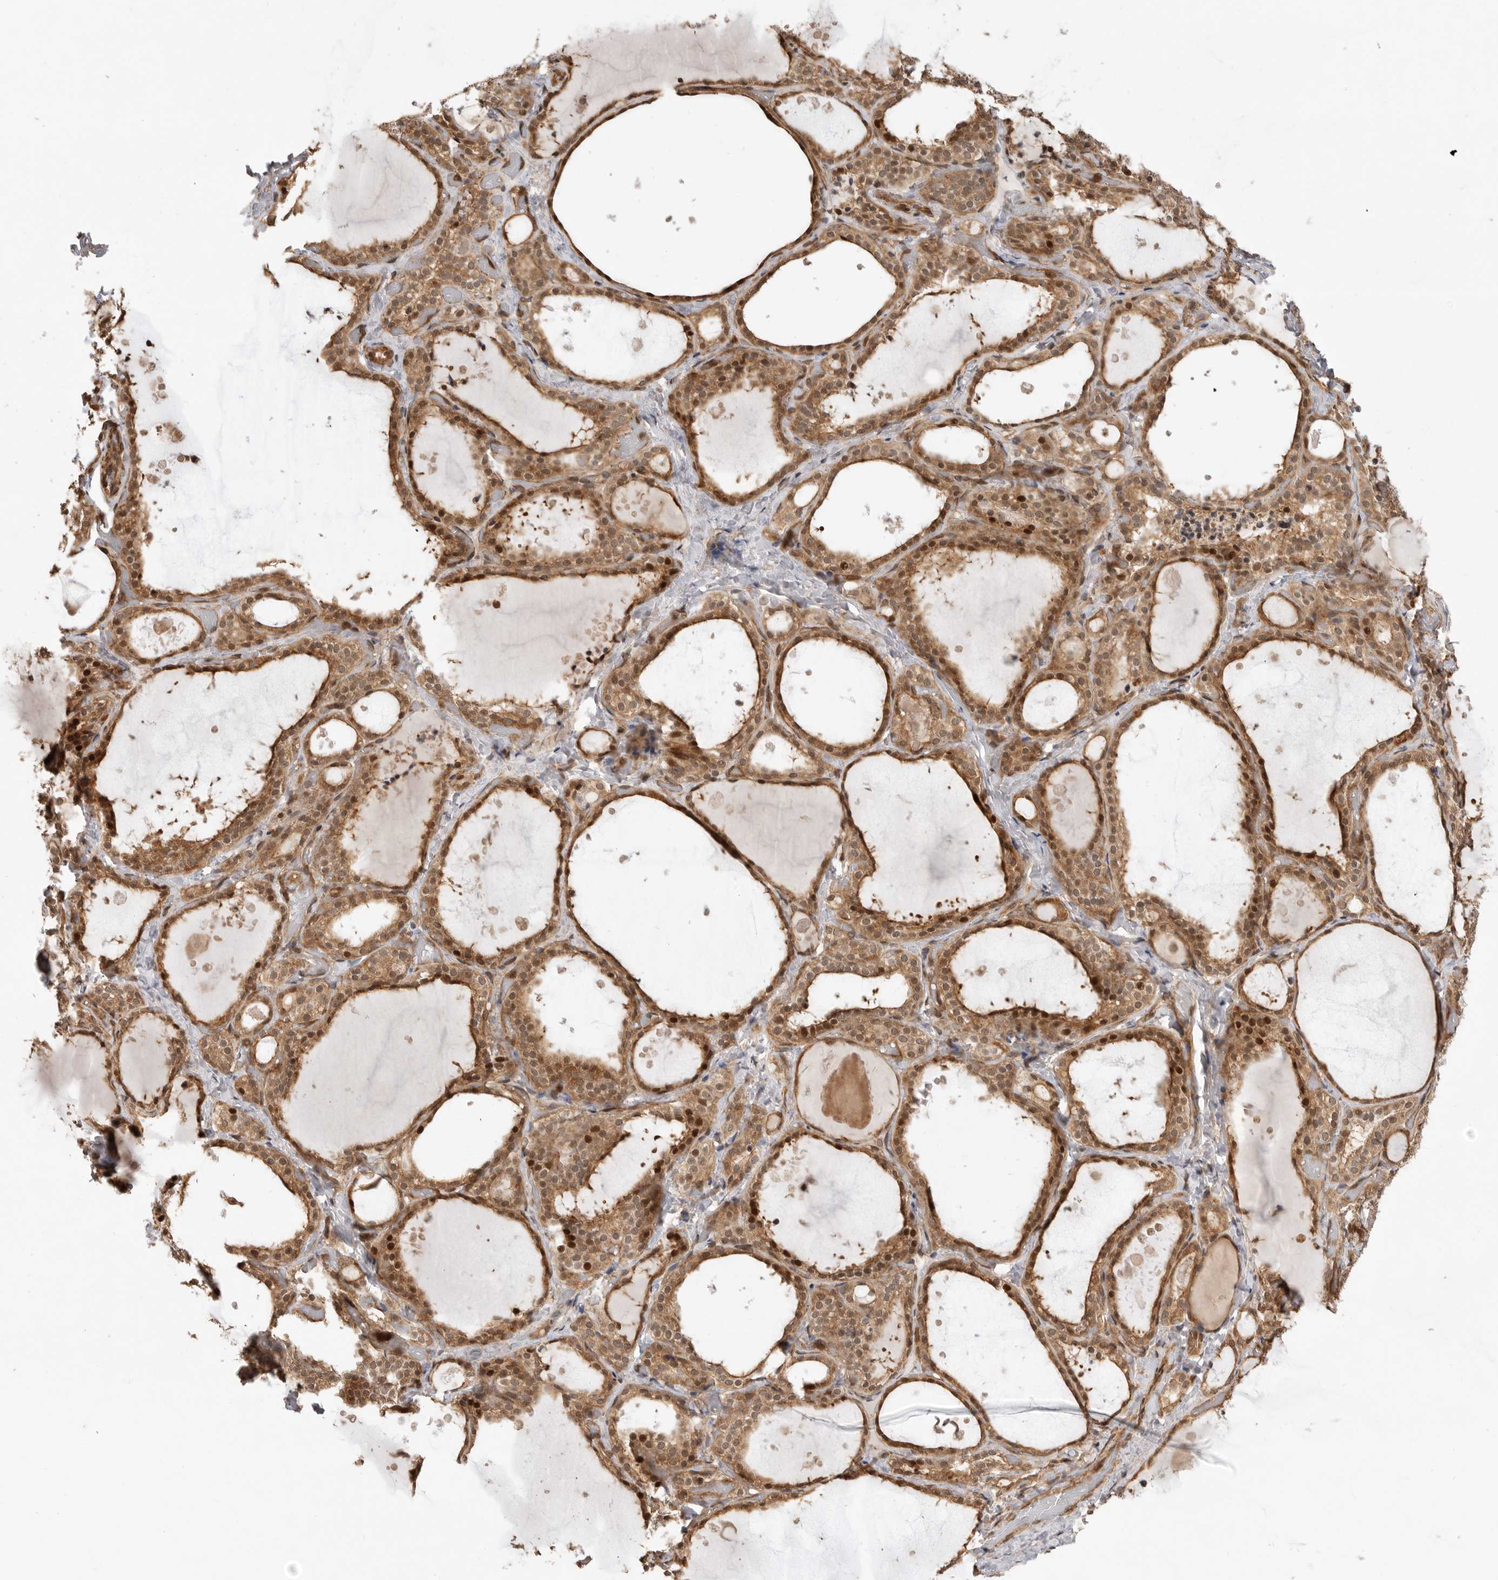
{"staining": {"intensity": "moderate", "quantity": ">75%", "location": "cytoplasmic/membranous,nuclear"}, "tissue": "thyroid gland", "cell_type": "Glandular cells", "image_type": "normal", "snomed": [{"axis": "morphology", "description": "Normal tissue, NOS"}, {"axis": "topography", "description": "Thyroid gland"}], "caption": "A histopathology image of thyroid gland stained for a protein shows moderate cytoplasmic/membranous,nuclear brown staining in glandular cells. Nuclei are stained in blue.", "gene": "ADPRS", "patient": {"sex": "female", "age": 44}}